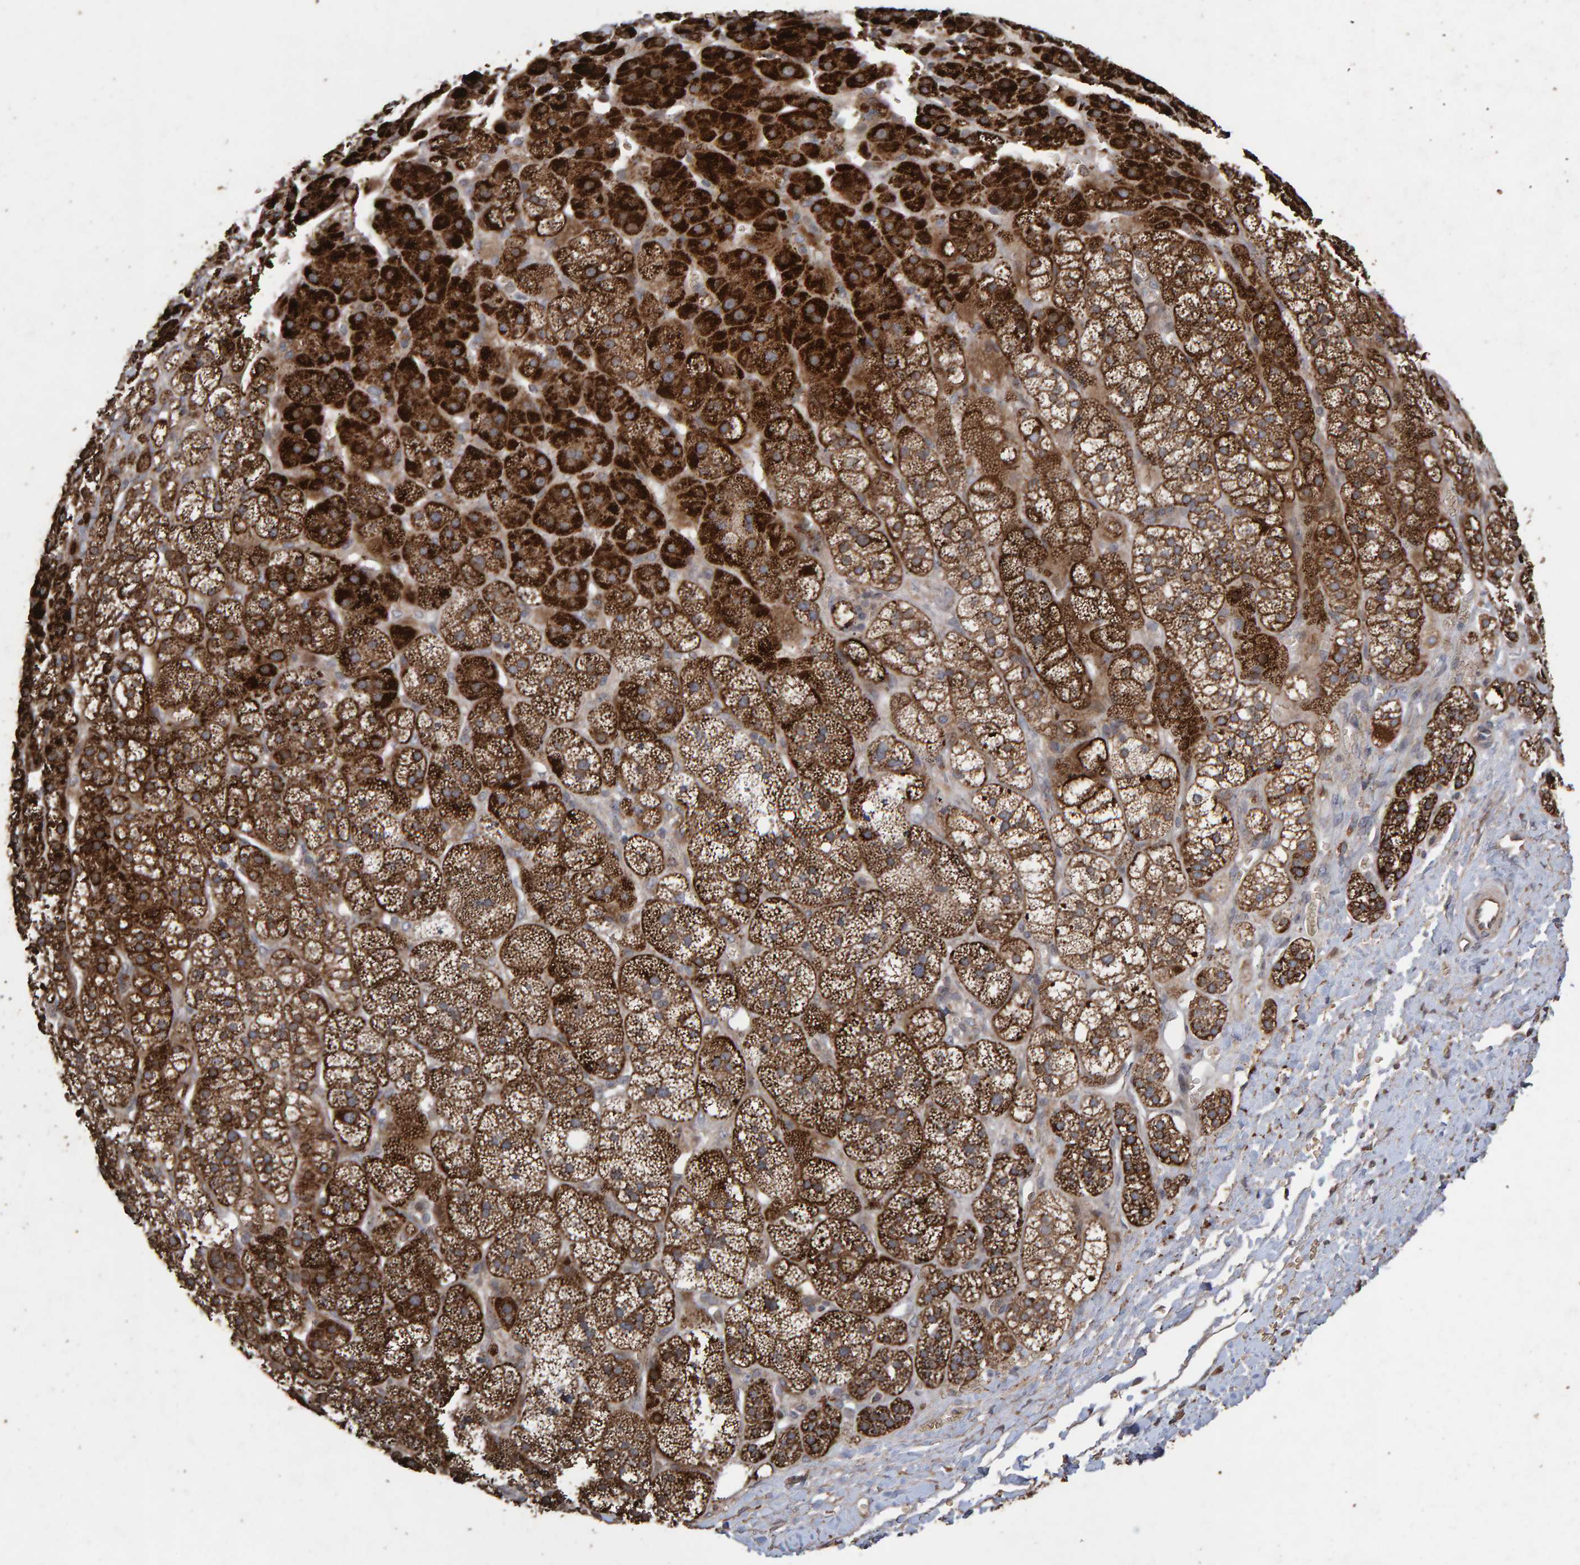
{"staining": {"intensity": "strong", "quantity": "25%-75%", "location": "cytoplasmic/membranous"}, "tissue": "adrenal gland", "cell_type": "Glandular cells", "image_type": "normal", "snomed": [{"axis": "morphology", "description": "Normal tissue, NOS"}, {"axis": "topography", "description": "Adrenal gland"}], "caption": "IHC micrograph of normal adrenal gland stained for a protein (brown), which exhibits high levels of strong cytoplasmic/membranous positivity in approximately 25%-75% of glandular cells.", "gene": "OSBP2", "patient": {"sex": "male", "age": 56}}